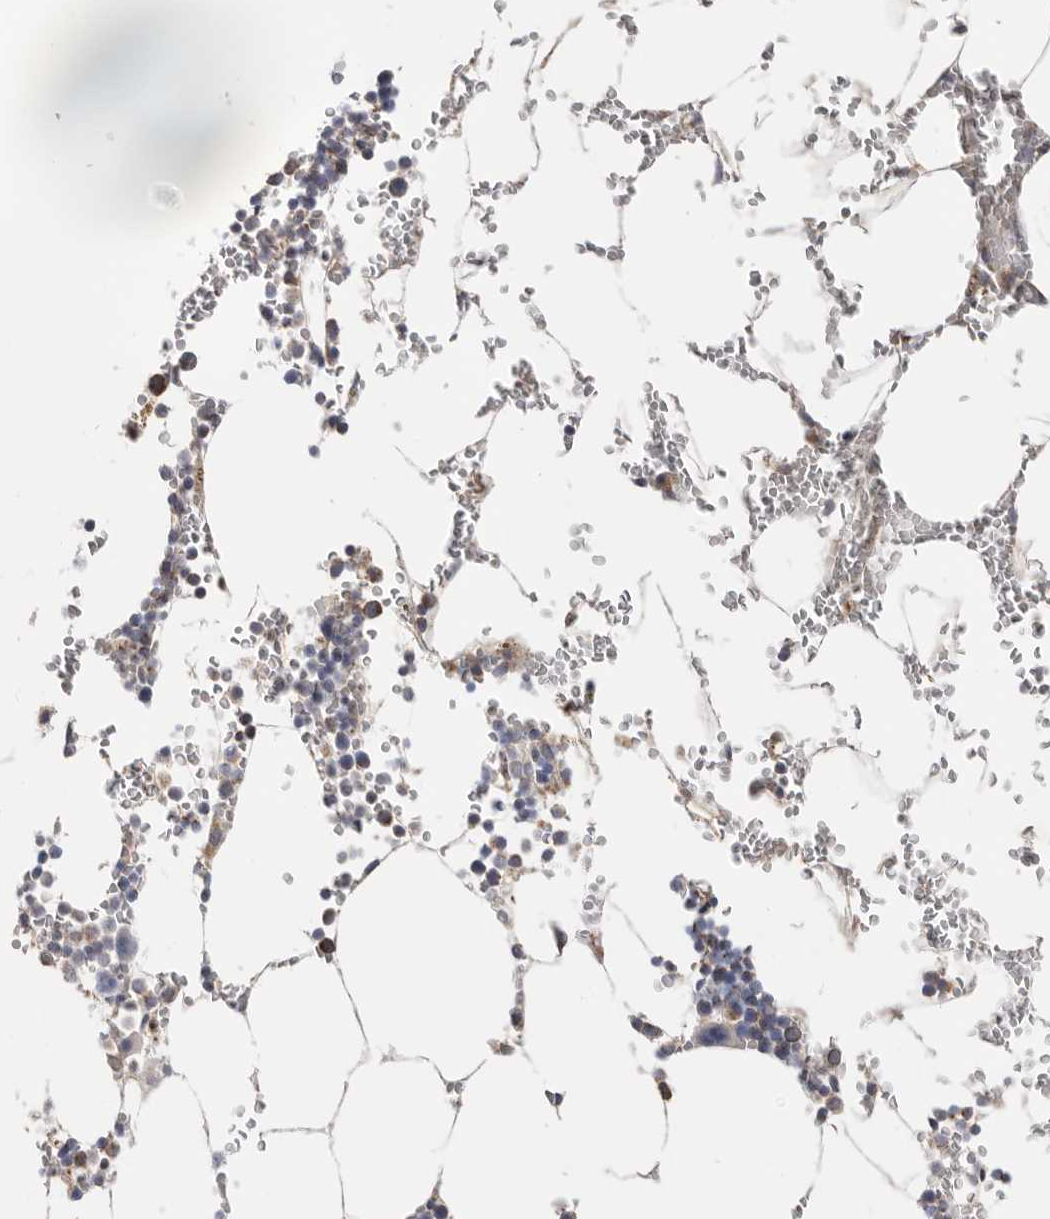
{"staining": {"intensity": "moderate", "quantity": "25%-75%", "location": "cytoplasmic/membranous"}, "tissue": "bone marrow", "cell_type": "Hematopoietic cells", "image_type": "normal", "snomed": [{"axis": "morphology", "description": "Normal tissue, NOS"}, {"axis": "topography", "description": "Bone marrow"}], "caption": "Benign bone marrow was stained to show a protein in brown. There is medium levels of moderate cytoplasmic/membranous expression in about 25%-75% of hematopoietic cells. The staining was performed using DAB (3,3'-diaminobenzidine), with brown indicating positive protein expression. Nuclei are stained blue with hematoxylin.", "gene": "MTFR1L", "patient": {"sex": "male", "age": 70}}